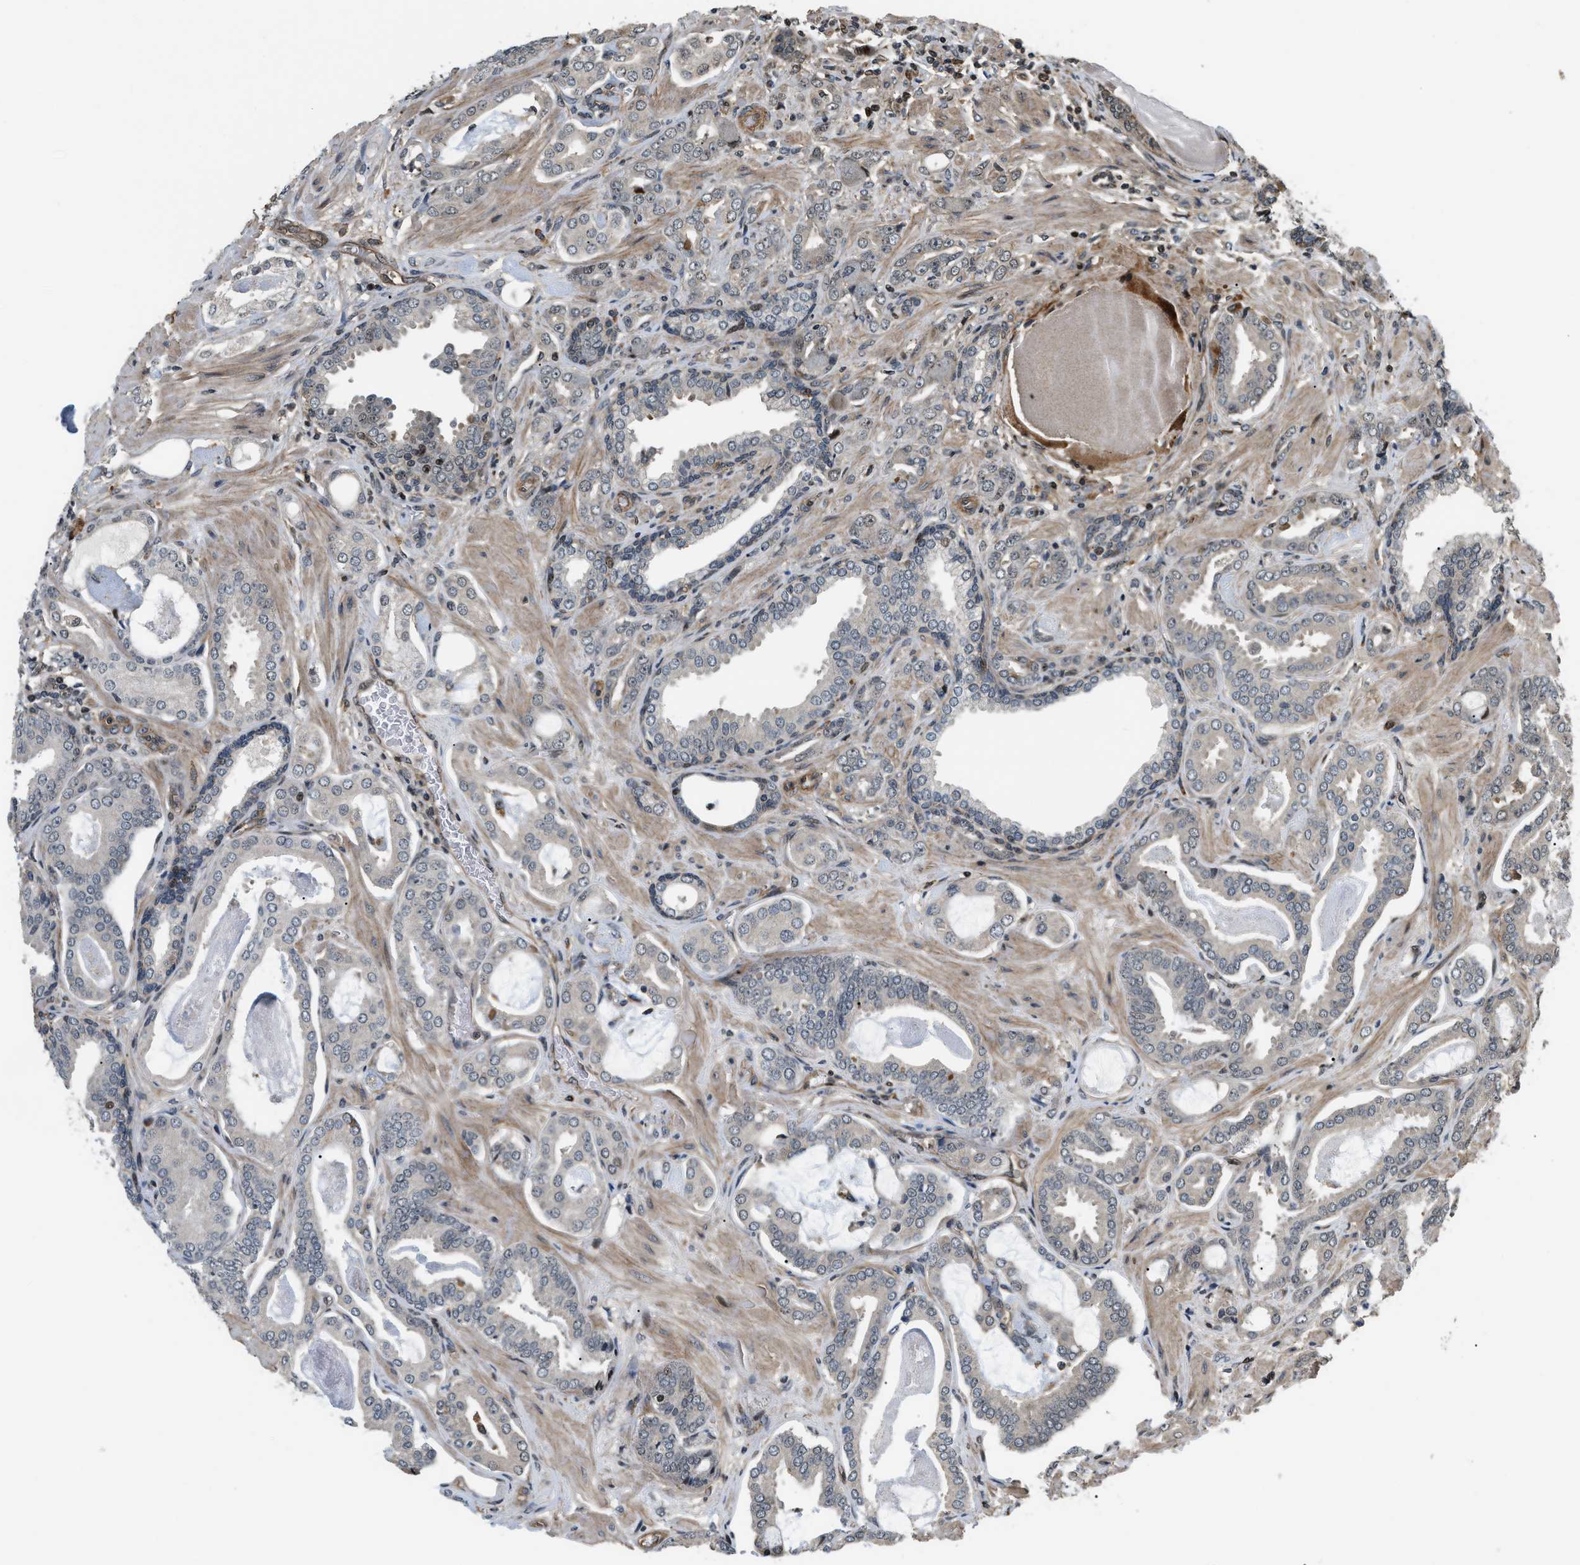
{"staining": {"intensity": "negative", "quantity": "none", "location": "none"}, "tissue": "prostate cancer", "cell_type": "Tumor cells", "image_type": "cancer", "snomed": [{"axis": "morphology", "description": "Adenocarcinoma, Low grade"}, {"axis": "topography", "description": "Prostate"}], "caption": "Tumor cells are negative for protein expression in human low-grade adenocarcinoma (prostate). (DAB immunohistochemistry visualized using brightfield microscopy, high magnification).", "gene": "LTA4H", "patient": {"sex": "male", "age": 53}}